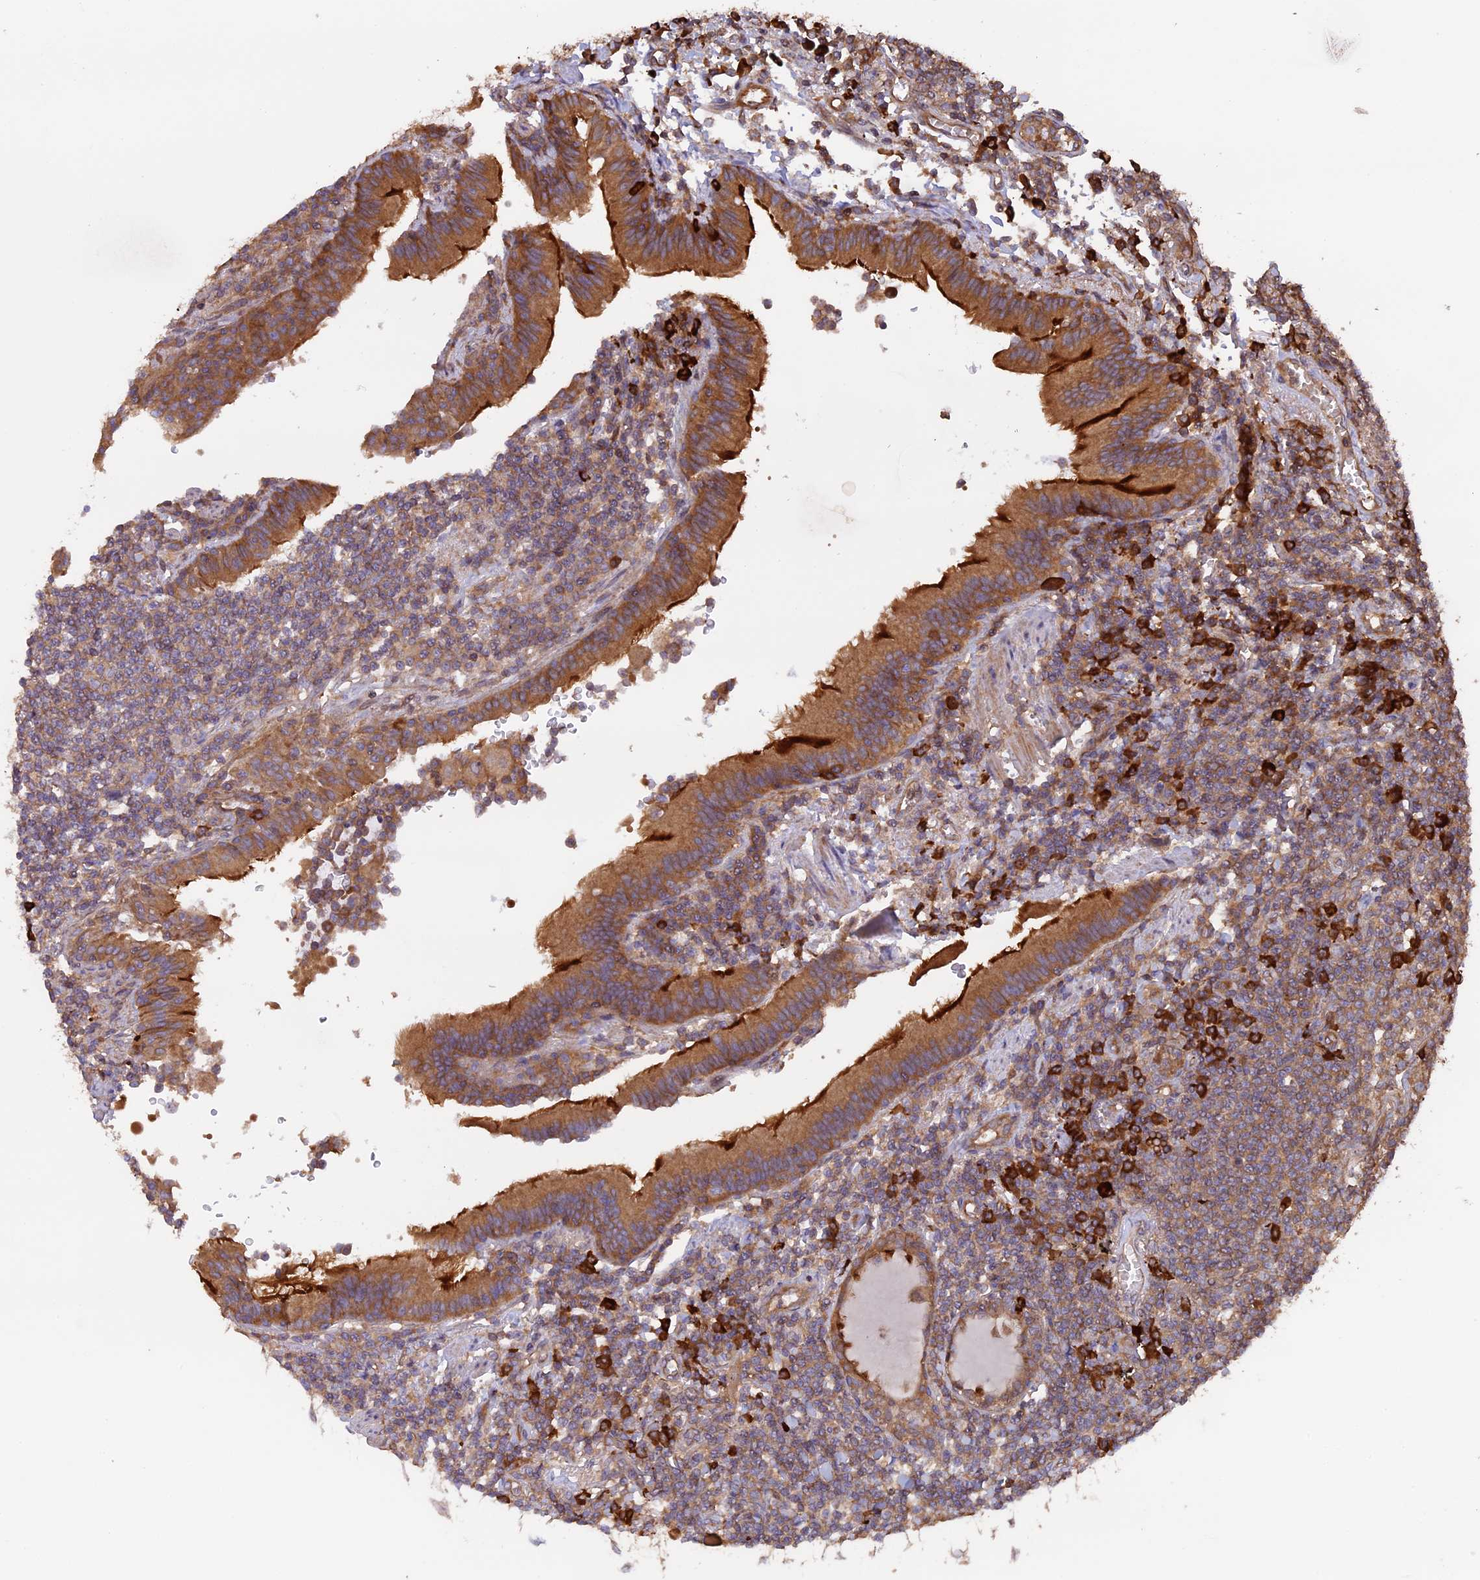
{"staining": {"intensity": "moderate", "quantity": ">75%", "location": "cytoplasmic/membranous"}, "tissue": "lymphoma", "cell_type": "Tumor cells", "image_type": "cancer", "snomed": [{"axis": "morphology", "description": "Malignant lymphoma, non-Hodgkin's type, Low grade"}, {"axis": "topography", "description": "Lung"}], "caption": "A photomicrograph showing moderate cytoplasmic/membranous positivity in about >75% of tumor cells in lymphoma, as visualized by brown immunohistochemical staining.", "gene": "GAS8", "patient": {"sex": "female", "age": 71}}